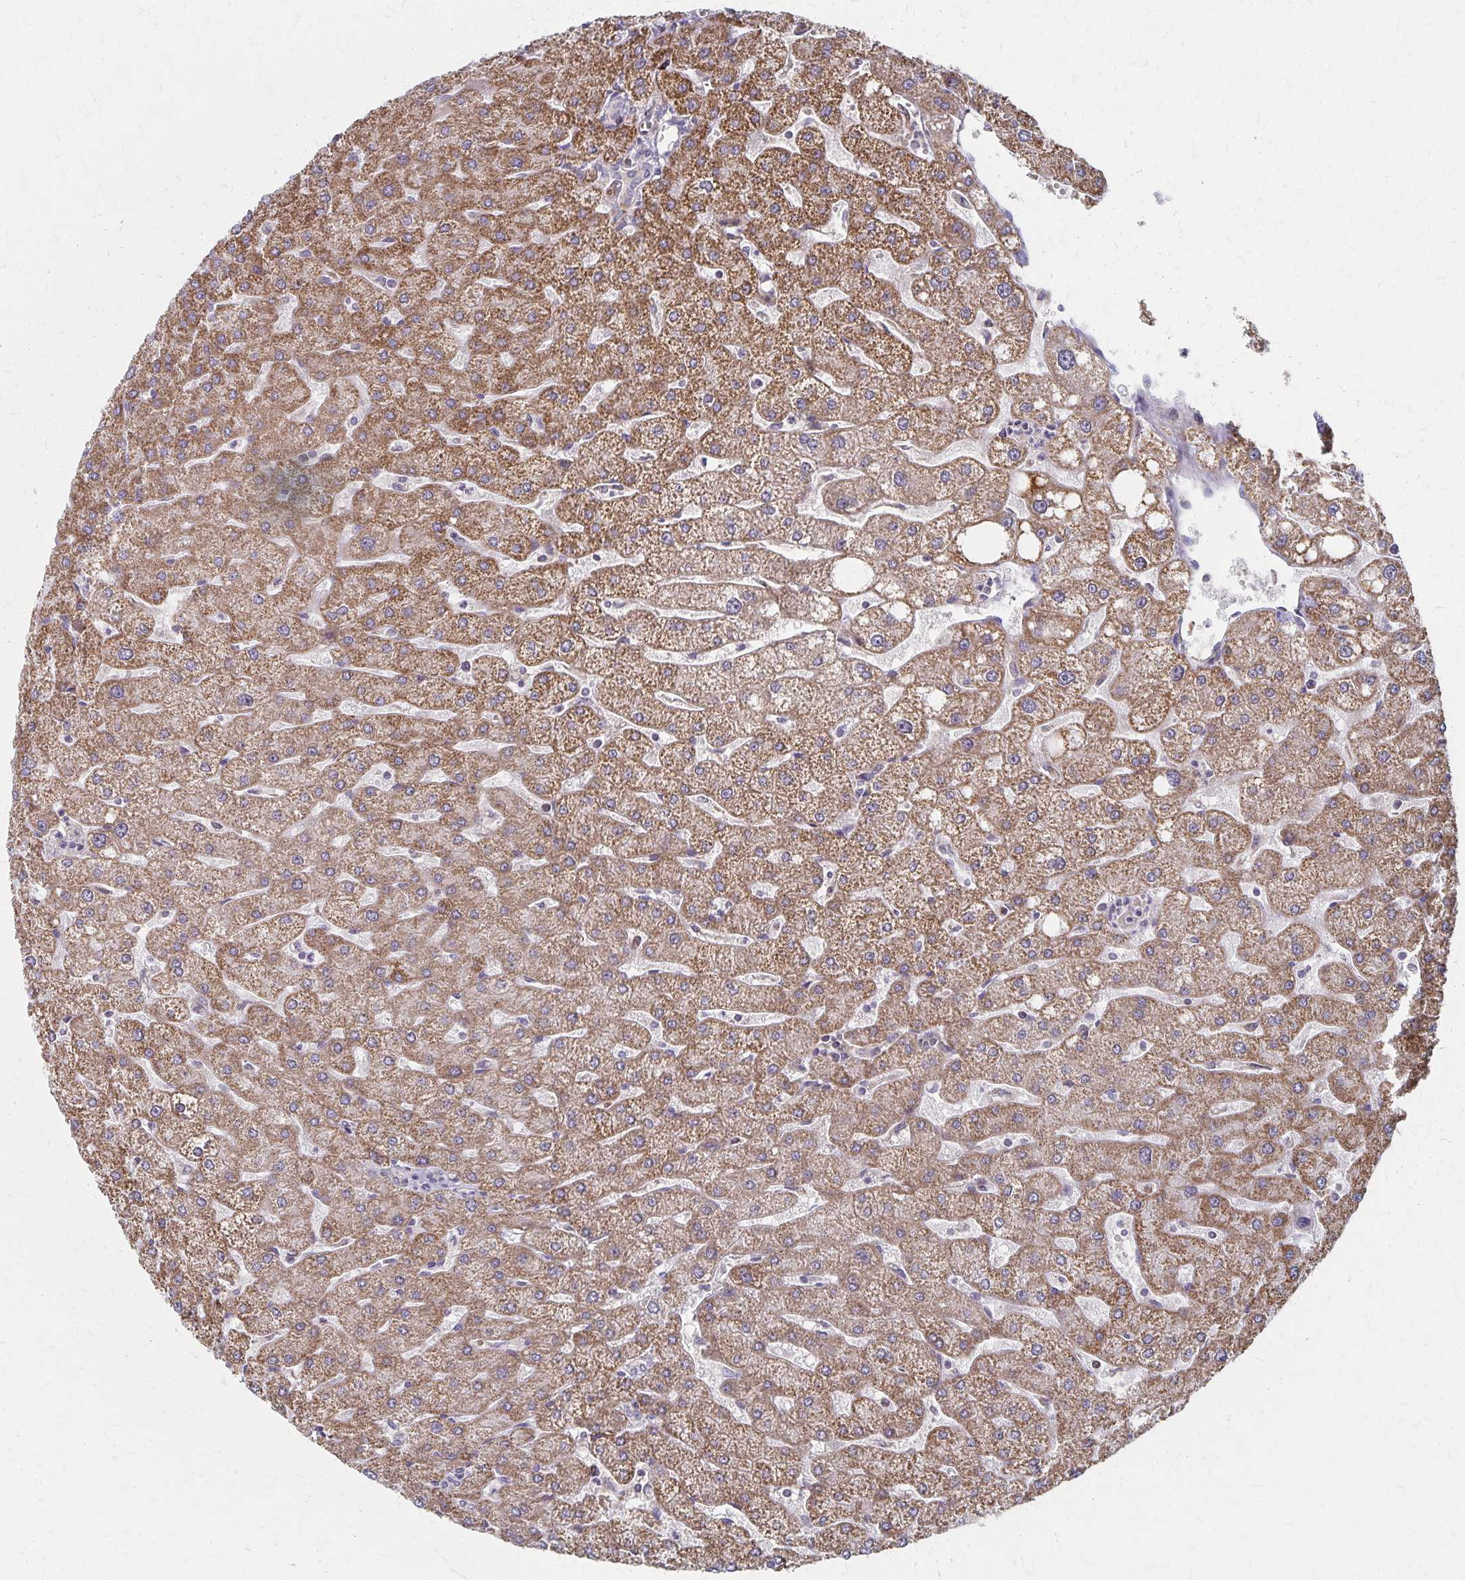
{"staining": {"intensity": "weak", "quantity": ">75%", "location": "cytoplasmic/membranous"}, "tissue": "liver", "cell_type": "Cholangiocytes", "image_type": "normal", "snomed": [{"axis": "morphology", "description": "Normal tissue, NOS"}, {"axis": "topography", "description": "Liver"}], "caption": "A micrograph of liver stained for a protein displays weak cytoplasmic/membranous brown staining in cholangiocytes. The staining was performed using DAB (3,3'-diaminobenzidine) to visualize the protein expression in brown, while the nuclei were stained in blue with hematoxylin (Magnification: 20x).", "gene": "DYRK4", "patient": {"sex": "male", "age": 67}}